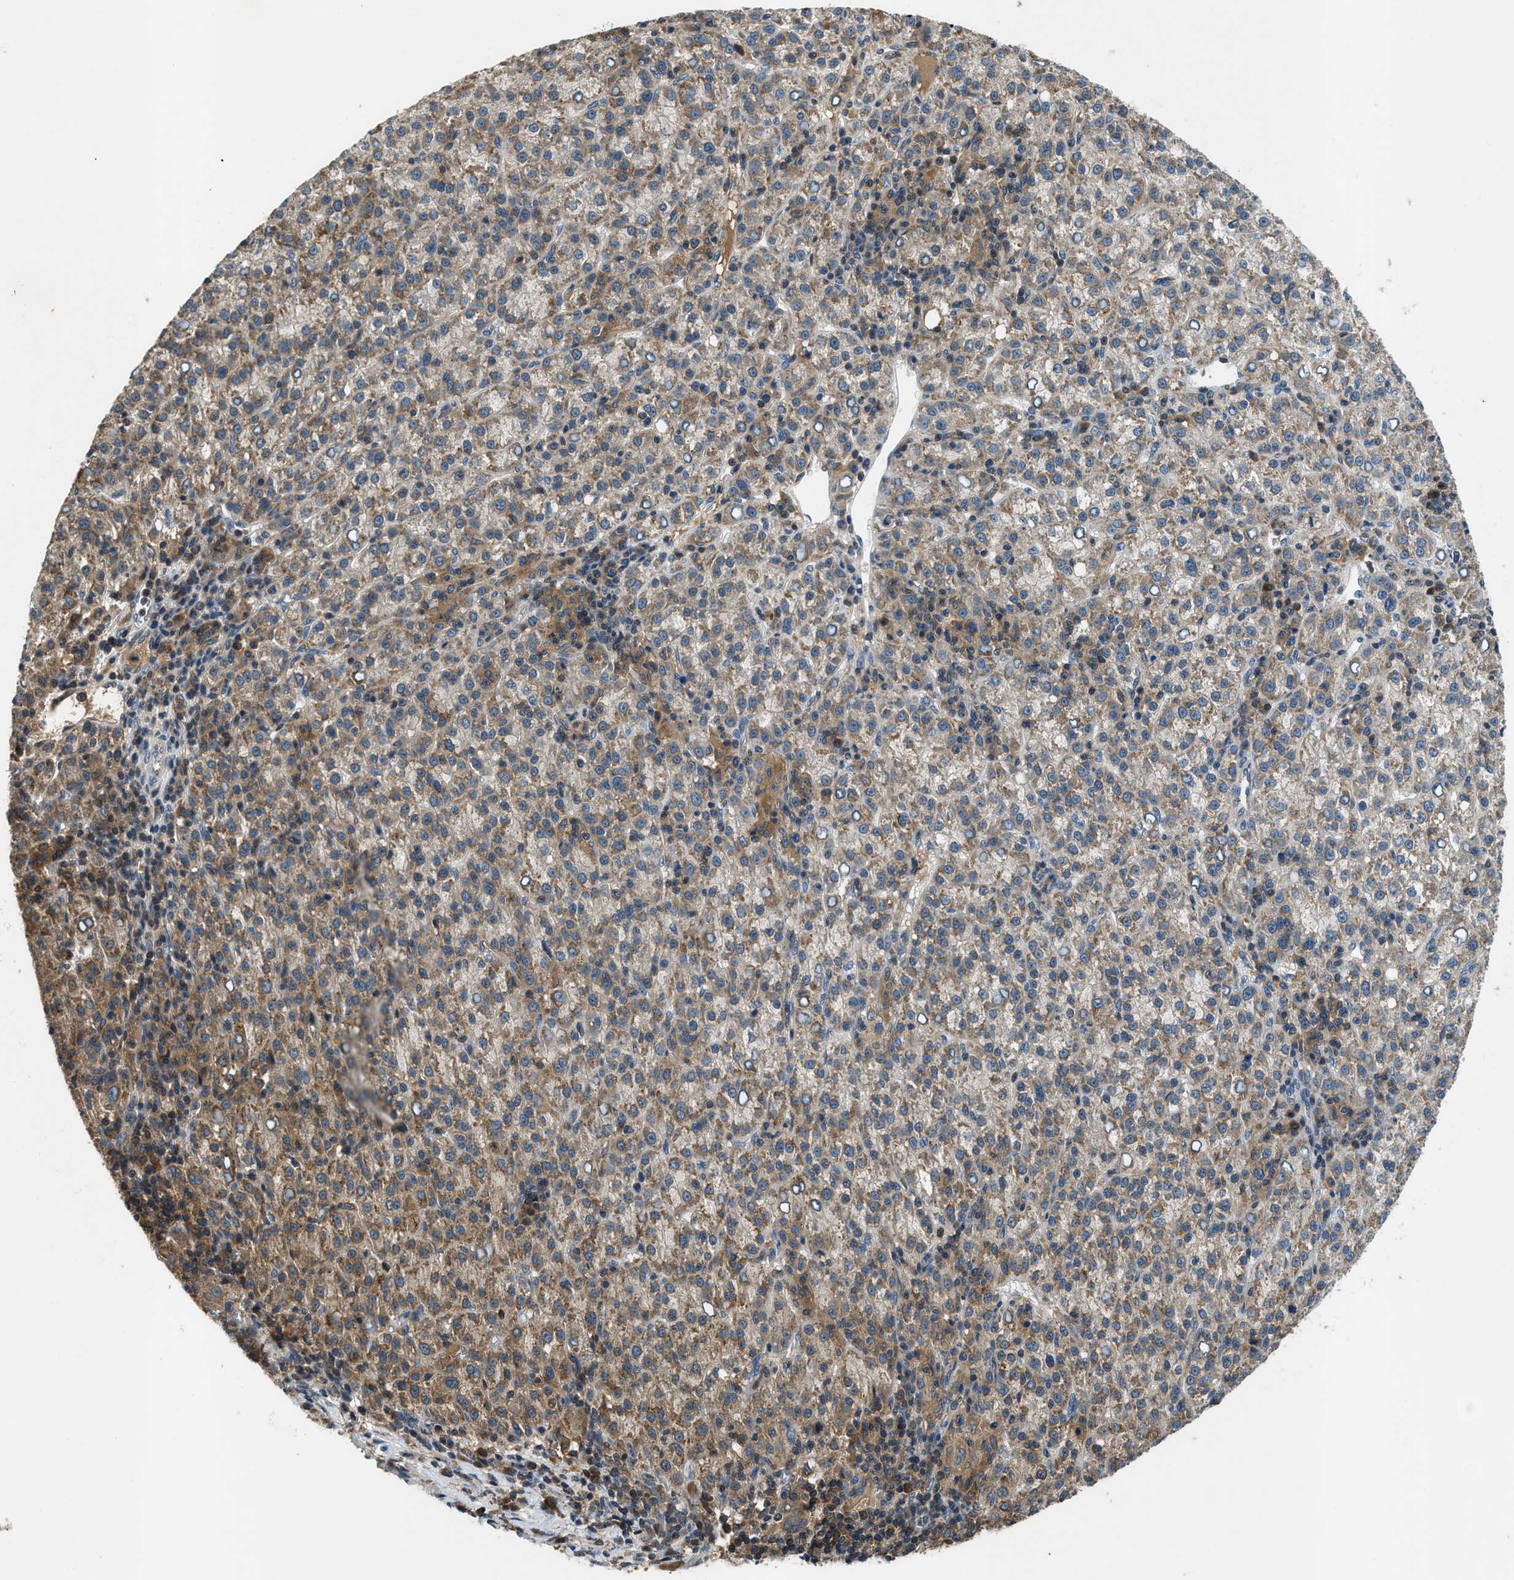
{"staining": {"intensity": "moderate", "quantity": "25%-75%", "location": "cytoplasmic/membranous"}, "tissue": "liver cancer", "cell_type": "Tumor cells", "image_type": "cancer", "snomed": [{"axis": "morphology", "description": "Carcinoma, Hepatocellular, NOS"}, {"axis": "topography", "description": "Liver"}], "caption": "Protein expression by immunohistochemistry (IHC) reveals moderate cytoplasmic/membranous staining in approximately 25%-75% of tumor cells in hepatocellular carcinoma (liver). (brown staining indicates protein expression, while blue staining denotes nuclei).", "gene": "PAFAH2", "patient": {"sex": "female", "age": 58}}